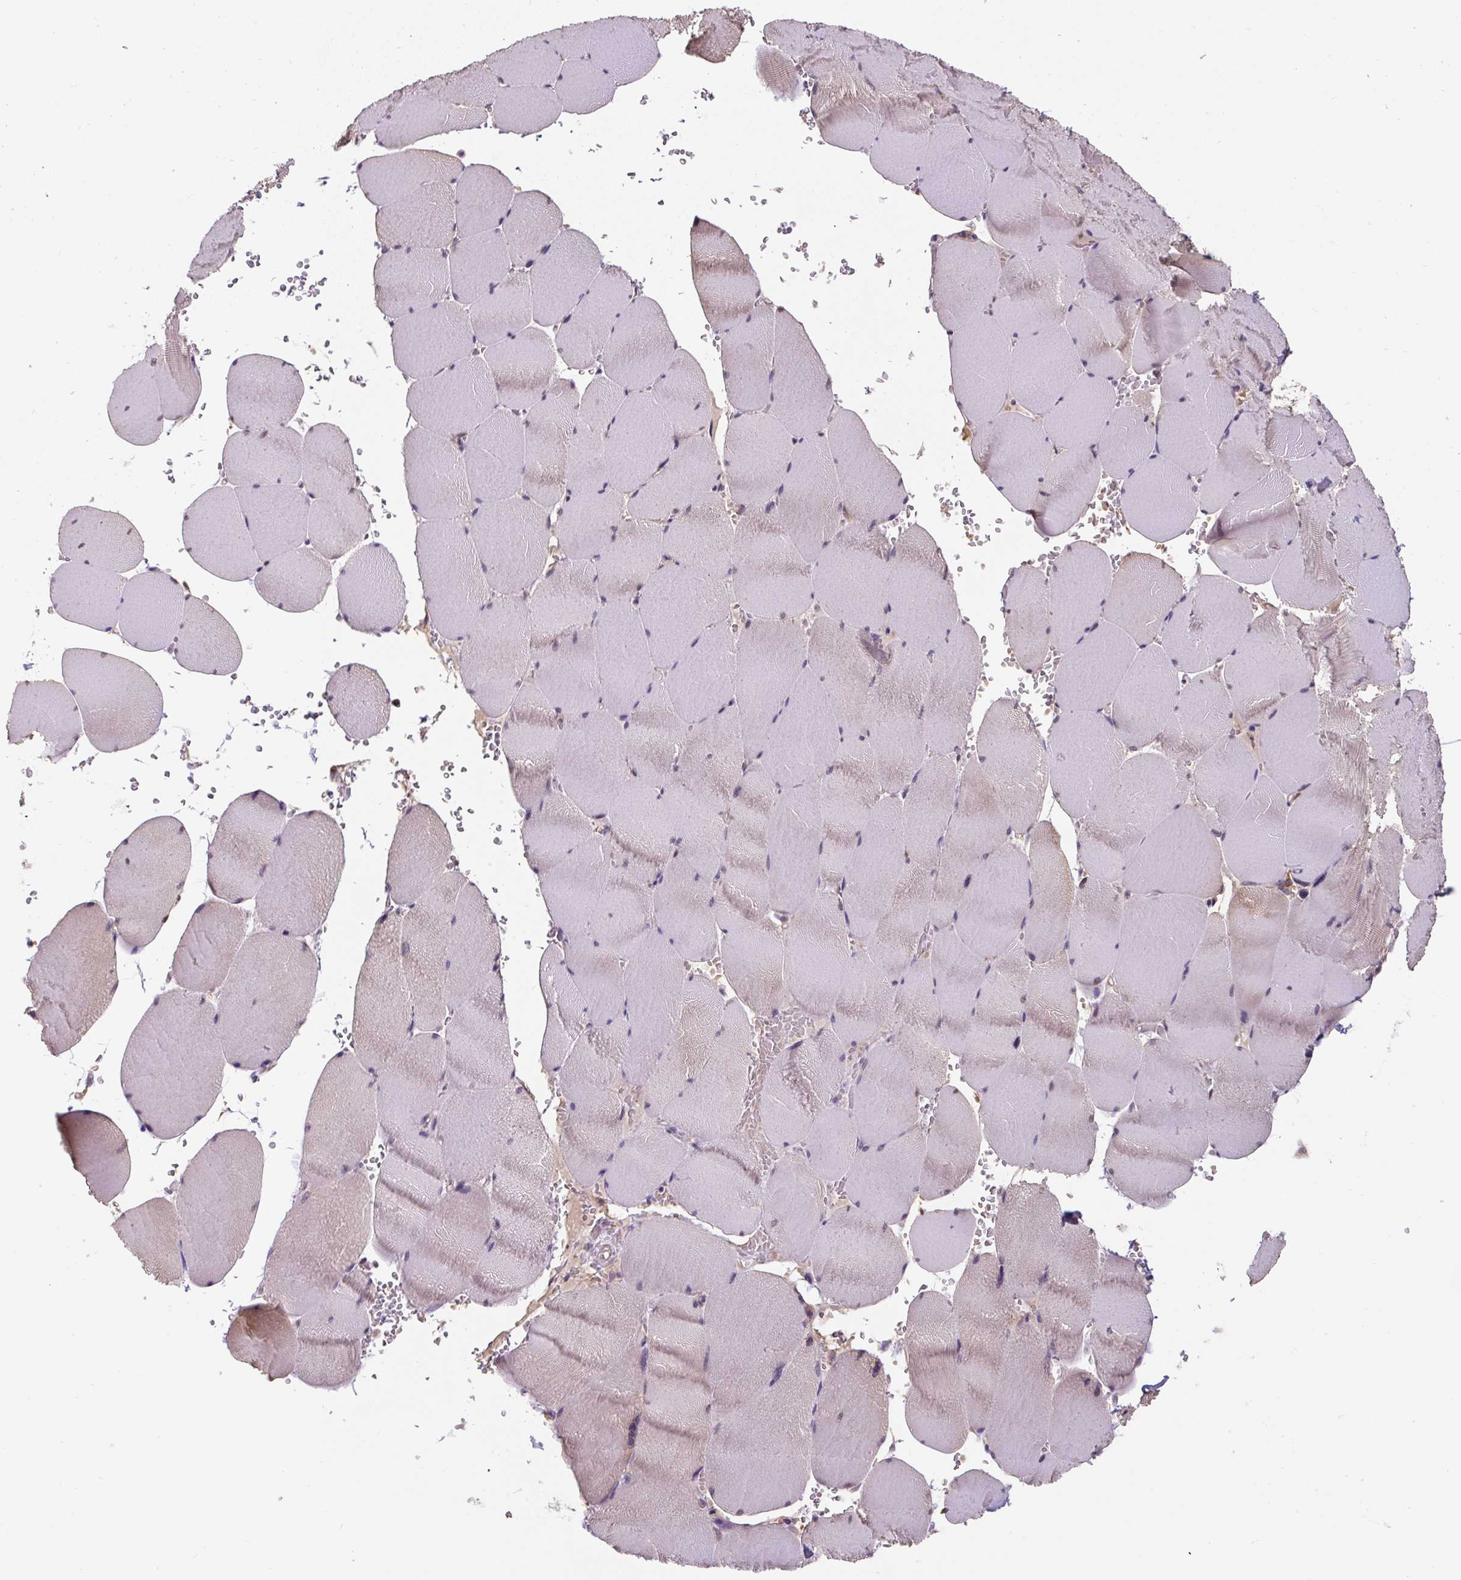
{"staining": {"intensity": "weak", "quantity": "25%-75%", "location": "cytoplasmic/membranous"}, "tissue": "skeletal muscle", "cell_type": "Myocytes", "image_type": "normal", "snomed": [{"axis": "morphology", "description": "Normal tissue, NOS"}, {"axis": "topography", "description": "Skeletal muscle"}, {"axis": "topography", "description": "Head-Neck"}], "caption": "Immunohistochemistry (IHC) of unremarkable human skeletal muscle reveals low levels of weak cytoplasmic/membranous positivity in about 25%-75% of myocytes. Immunohistochemistry stains the protein of interest in brown and the nuclei are stained blue.", "gene": "ST13", "patient": {"sex": "male", "age": 66}}